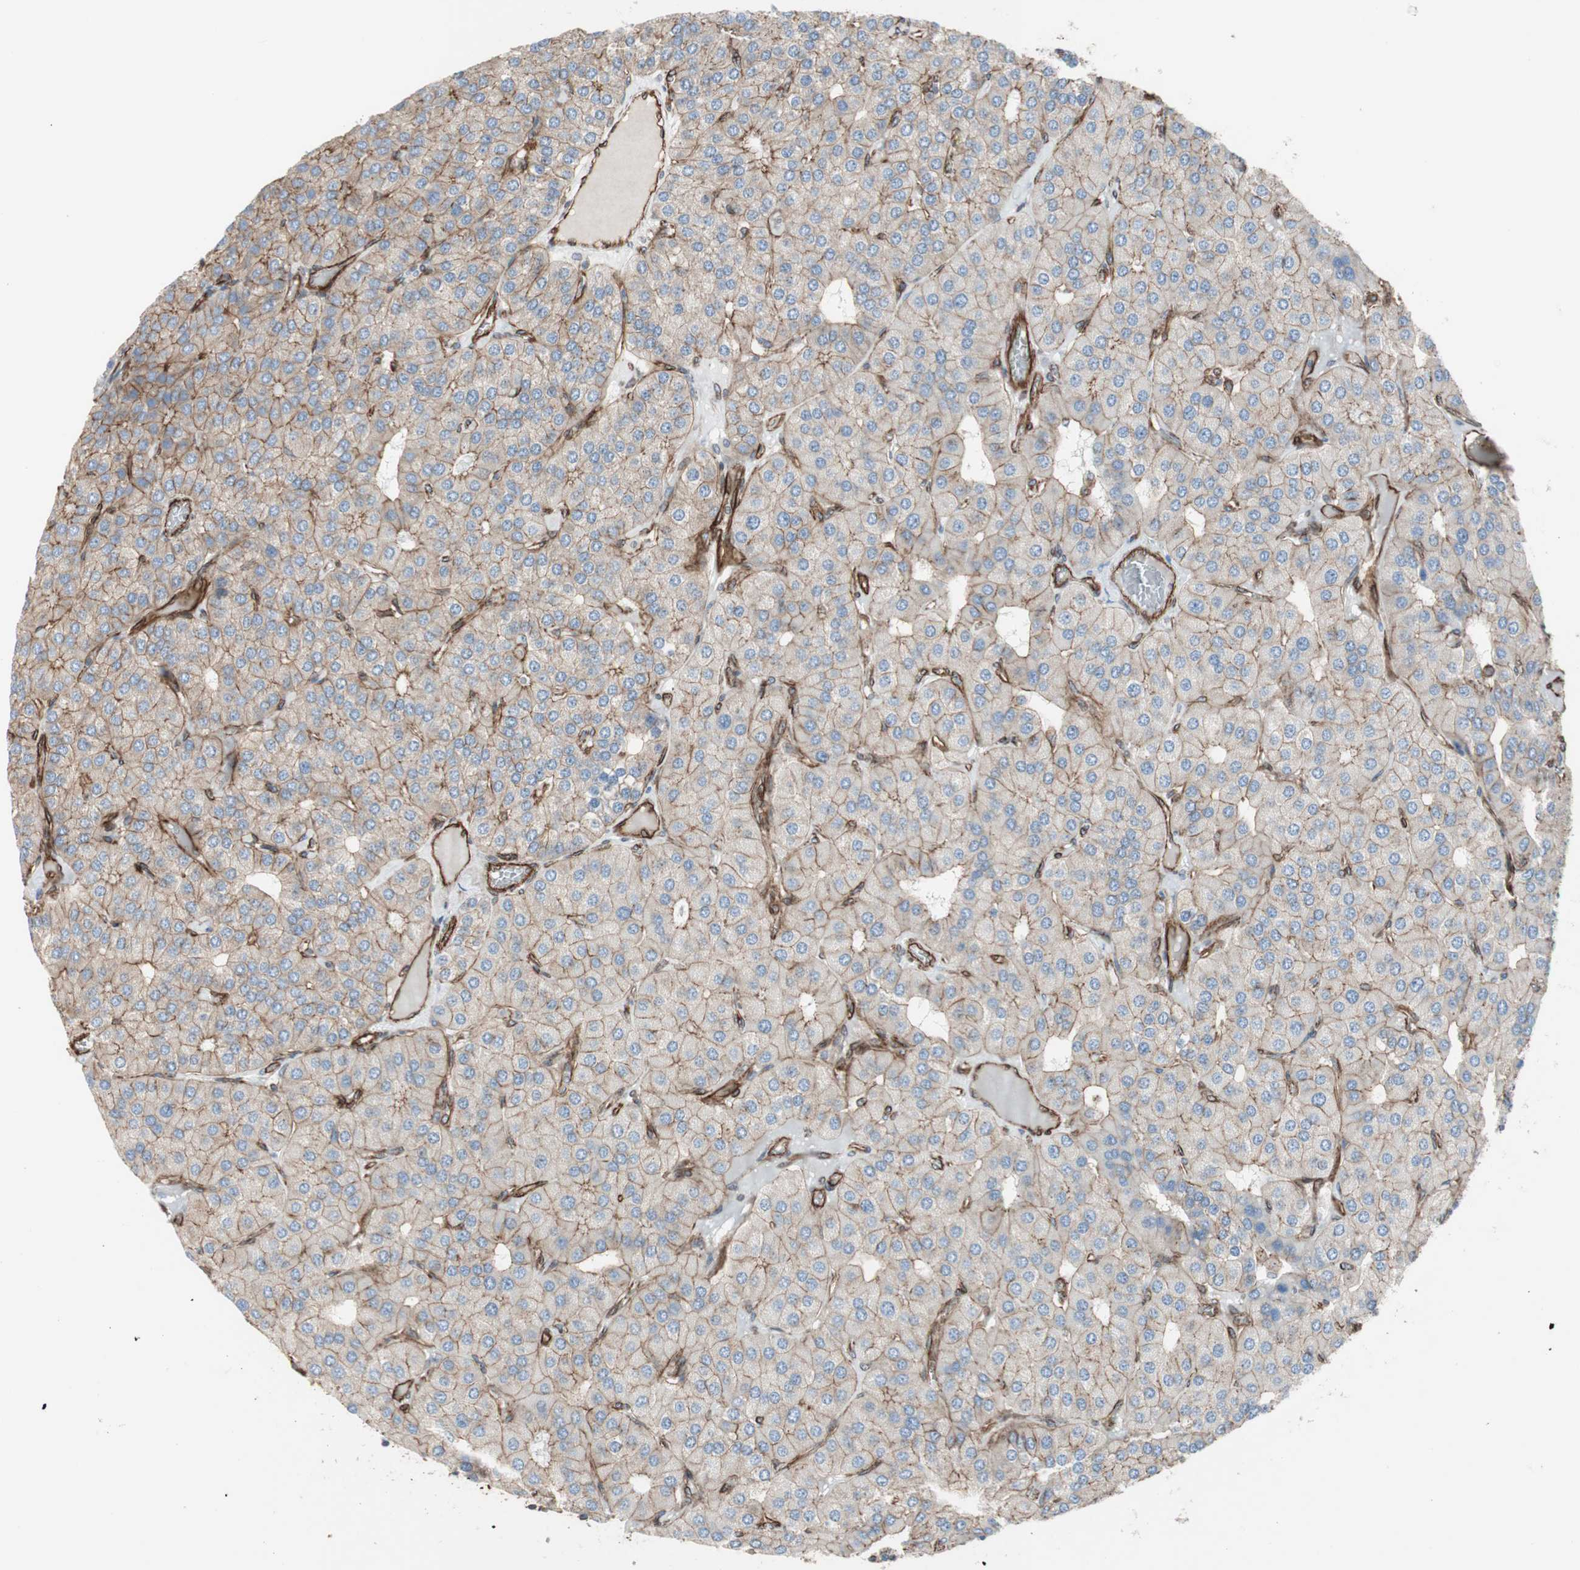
{"staining": {"intensity": "weak", "quantity": "25%-75%", "location": "cytoplasmic/membranous"}, "tissue": "parathyroid gland", "cell_type": "Glandular cells", "image_type": "normal", "snomed": [{"axis": "morphology", "description": "Normal tissue, NOS"}, {"axis": "morphology", "description": "Adenoma, NOS"}, {"axis": "topography", "description": "Parathyroid gland"}], "caption": "Weak cytoplasmic/membranous expression is seen in about 25%-75% of glandular cells in unremarkable parathyroid gland.", "gene": "TCTA", "patient": {"sex": "female", "age": 86}}